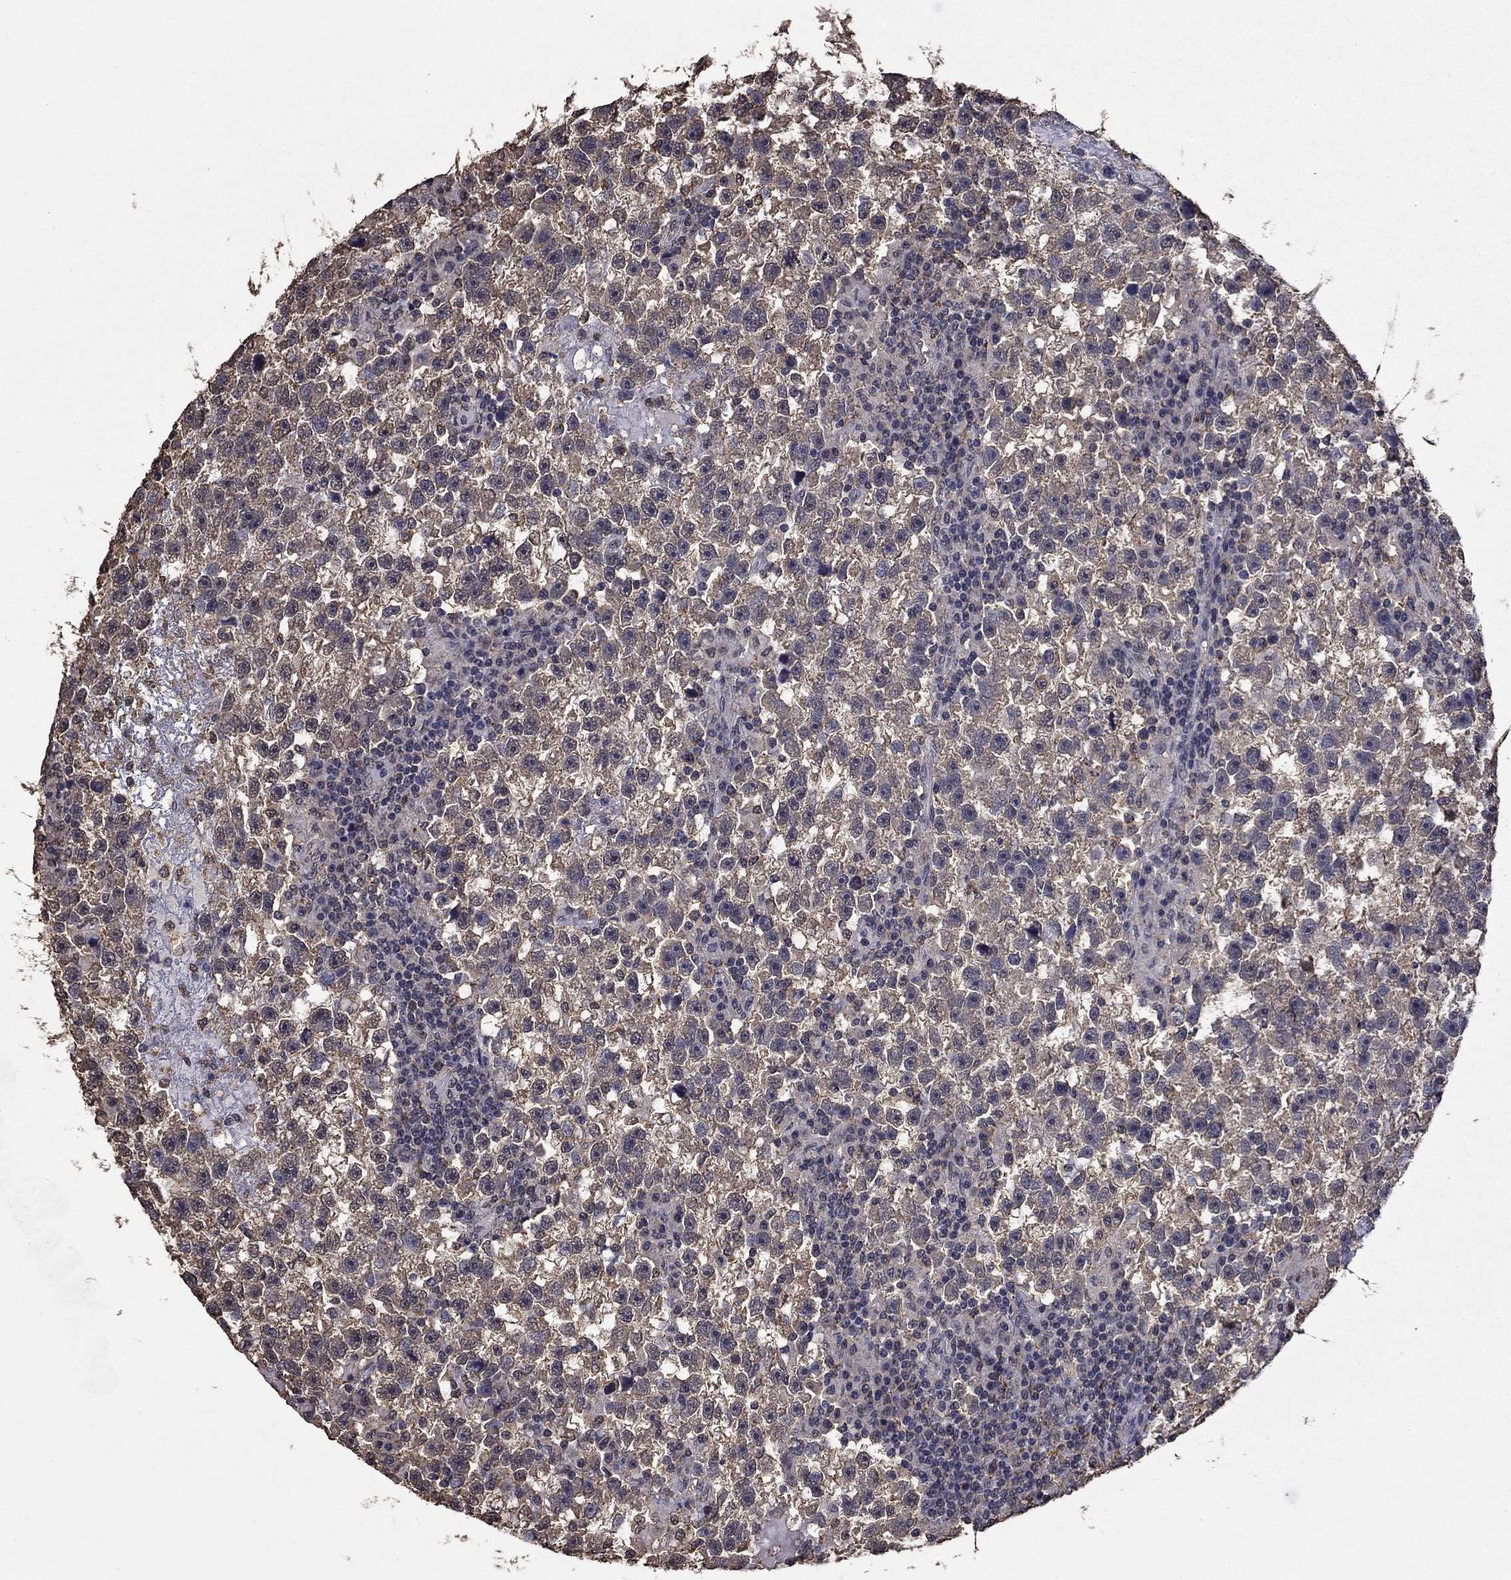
{"staining": {"intensity": "negative", "quantity": "none", "location": "none"}, "tissue": "testis cancer", "cell_type": "Tumor cells", "image_type": "cancer", "snomed": [{"axis": "morphology", "description": "Seminoma, NOS"}, {"axis": "topography", "description": "Testis"}], "caption": "This photomicrograph is of testis cancer (seminoma) stained with immunohistochemistry (IHC) to label a protein in brown with the nuclei are counter-stained blue. There is no positivity in tumor cells.", "gene": "MFAP3L", "patient": {"sex": "male", "age": 47}}